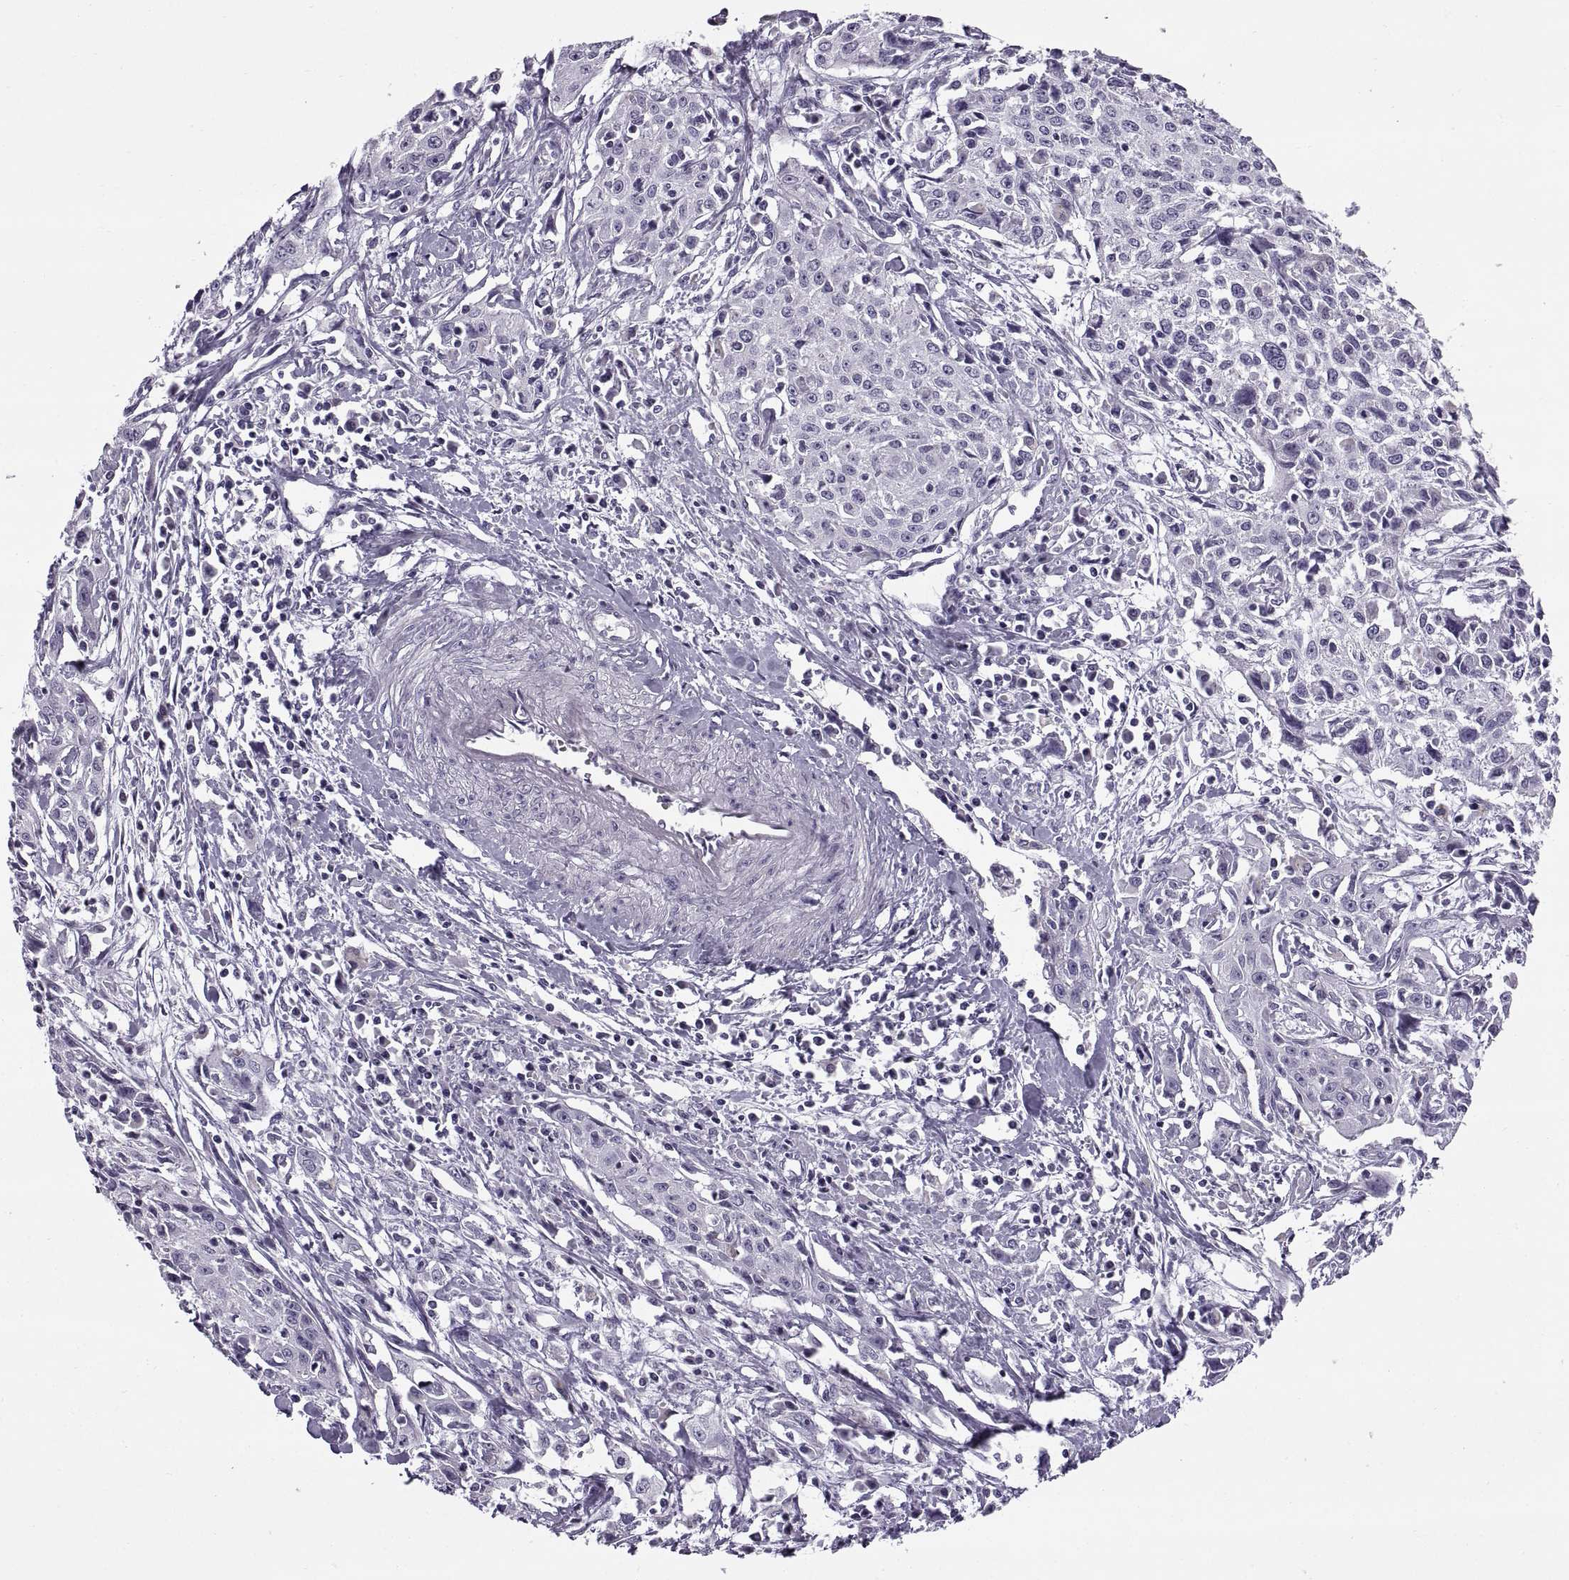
{"staining": {"intensity": "negative", "quantity": "none", "location": "none"}, "tissue": "cervical cancer", "cell_type": "Tumor cells", "image_type": "cancer", "snomed": [{"axis": "morphology", "description": "Squamous cell carcinoma, NOS"}, {"axis": "topography", "description": "Cervix"}], "caption": "Squamous cell carcinoma (cervical) stained for a protein using IHC displays no expression tumor cells.", "gene": "CALCR", "patient": {"sex": "female", "age": 38}}